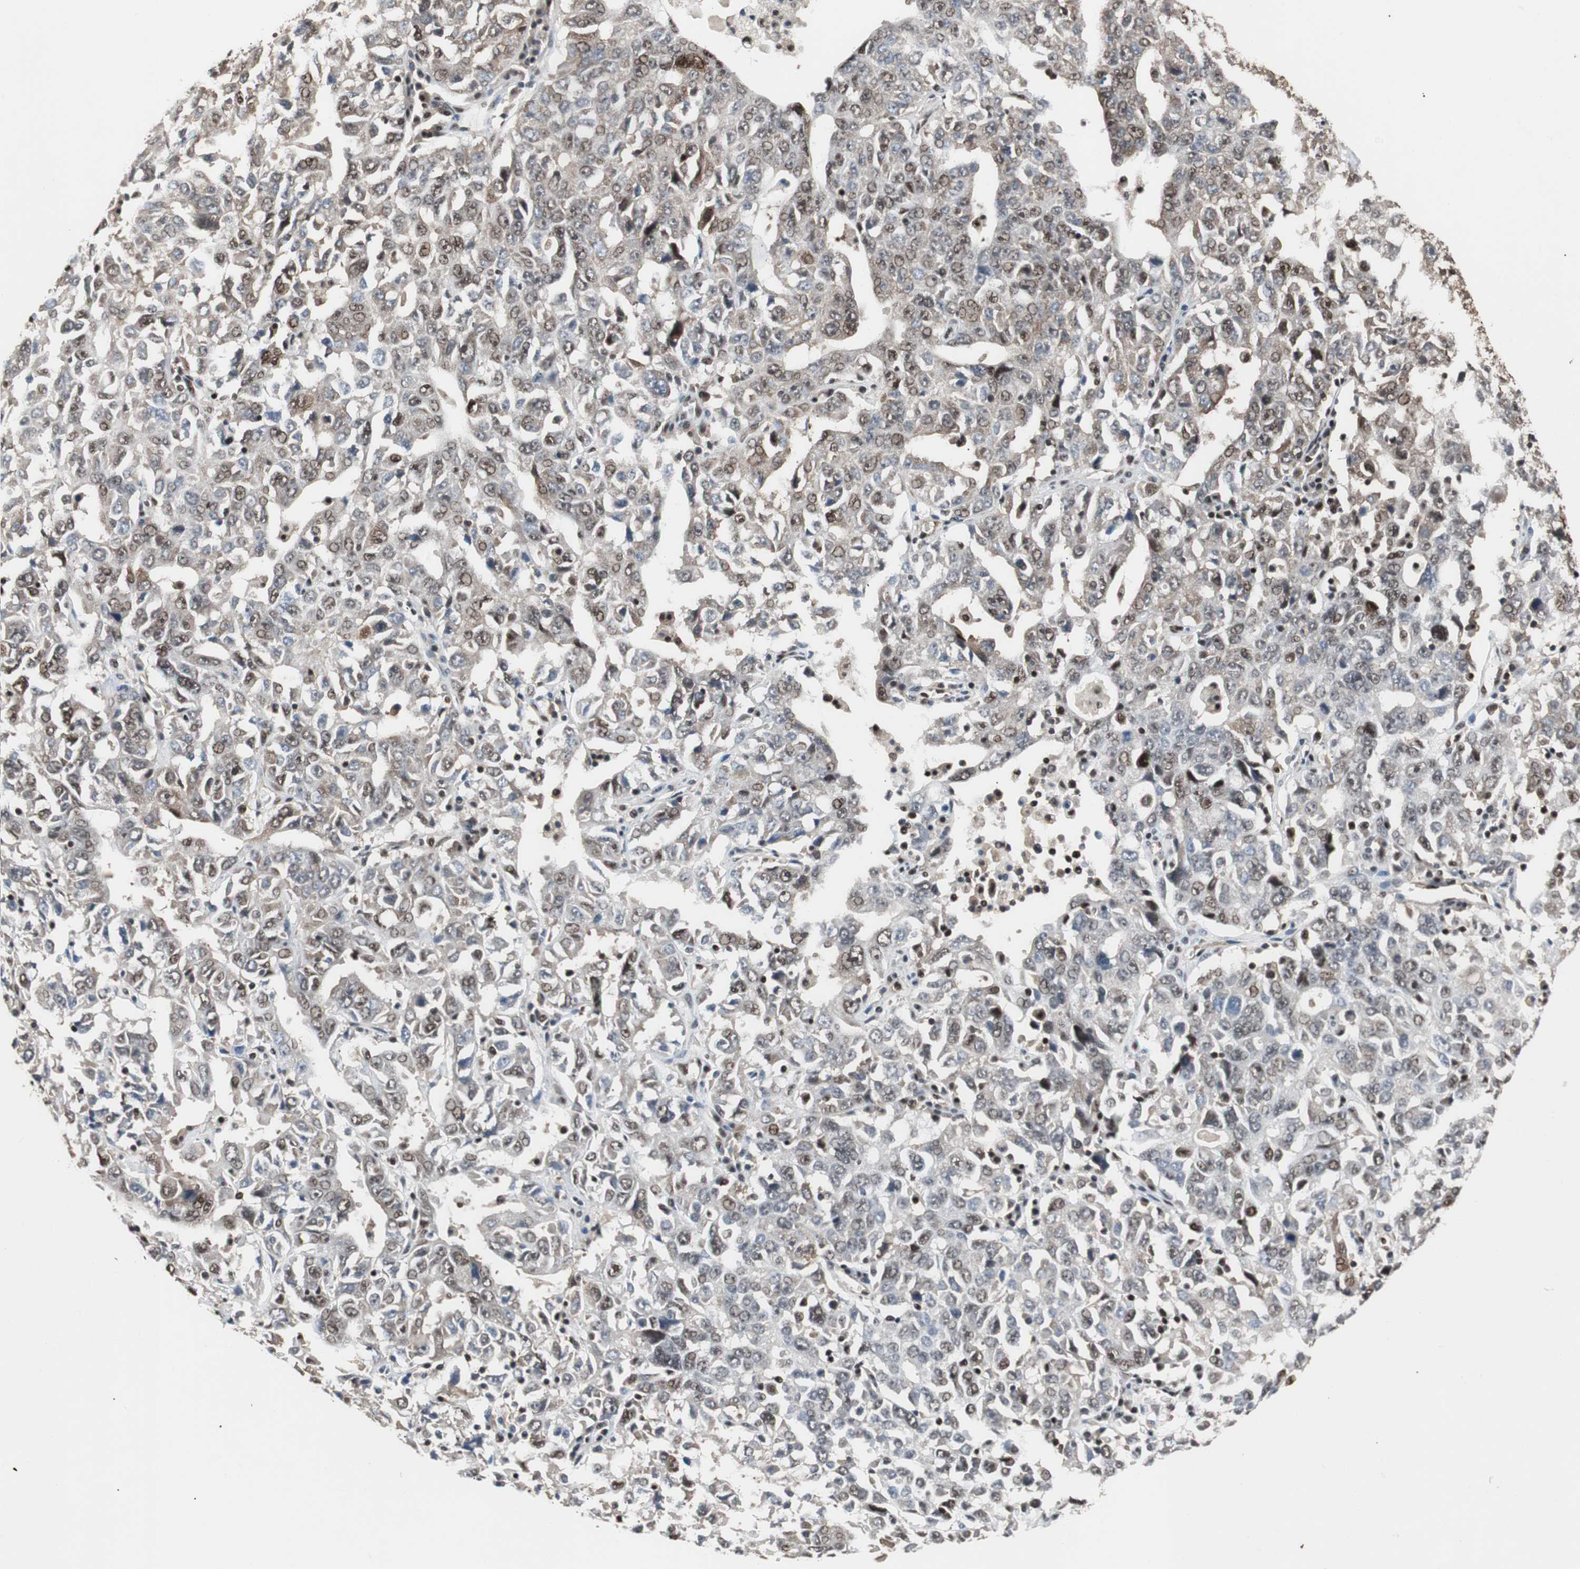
{"staining": {"intensity": "moderate", "quantity": ">75%", "location": "cytoplasmic/membranous,nuclear"}, "tissue": "ovarian cancer", "cell_type": "Tumor cells", "image_type": "cancer", "snomed": [{"axis": "morphology", "description": "Carcinoma, endometroid"}, {"axis": "topography", "description": "Ovary"}], "caption": "IHC photomicrograph of human ovarian endometroid carcinoma stained for a protein (brown), which shows medium levels of moderate cytoplasmic/membranous and nuclear expression in about >75% of tumor cells.", "gene": "ACLY", "patient": {"sex": "female", "age": 62}}